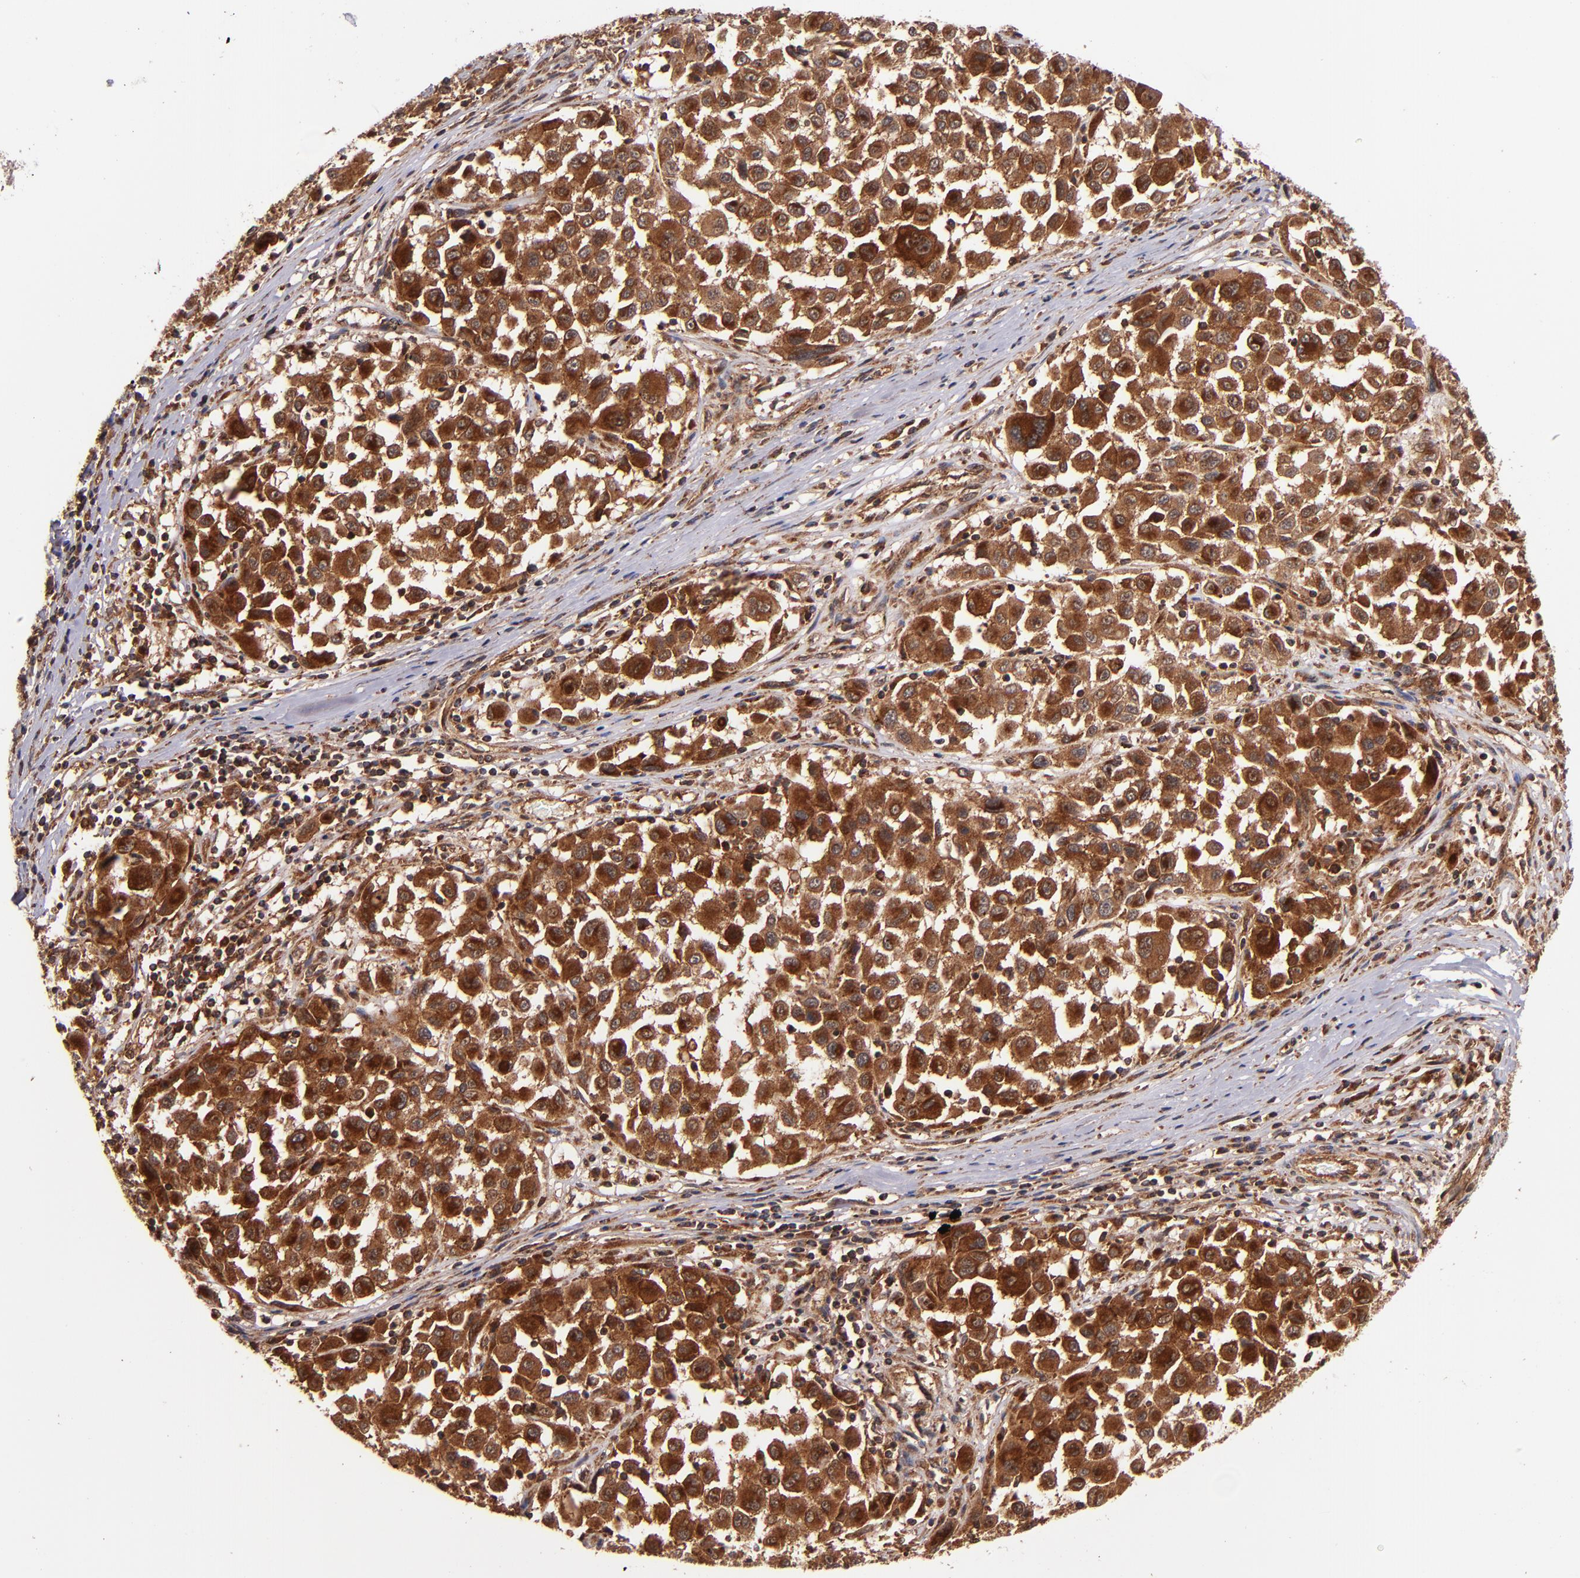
{"staining": {"intensity": "strong", "quantity": ">75%", "location": "cytoplasmic/membranous"}, "tissue": "melanoma", "cell_type": "Tumor cells", "image_type": "cancer", "snomed": [{"axis": "morphology", "description": "Malignant melanoma, Metastatic site"}, {"axis": "topography", "description": "Lymph node"}], "caption": "Immunohistochemistry (IHC) image of neoplastic tissue: human malignant melanoma (metastatic site) stained using immunohistochemistry (IHC) reveals high levels of strong protein expression localized specifically in the cytoplasmic/membranous of tumor cells, appearing as a cytoplasmic/membranous brown color.", "gene": "STX8", "patient": {"sex": "male", "age": 61}}